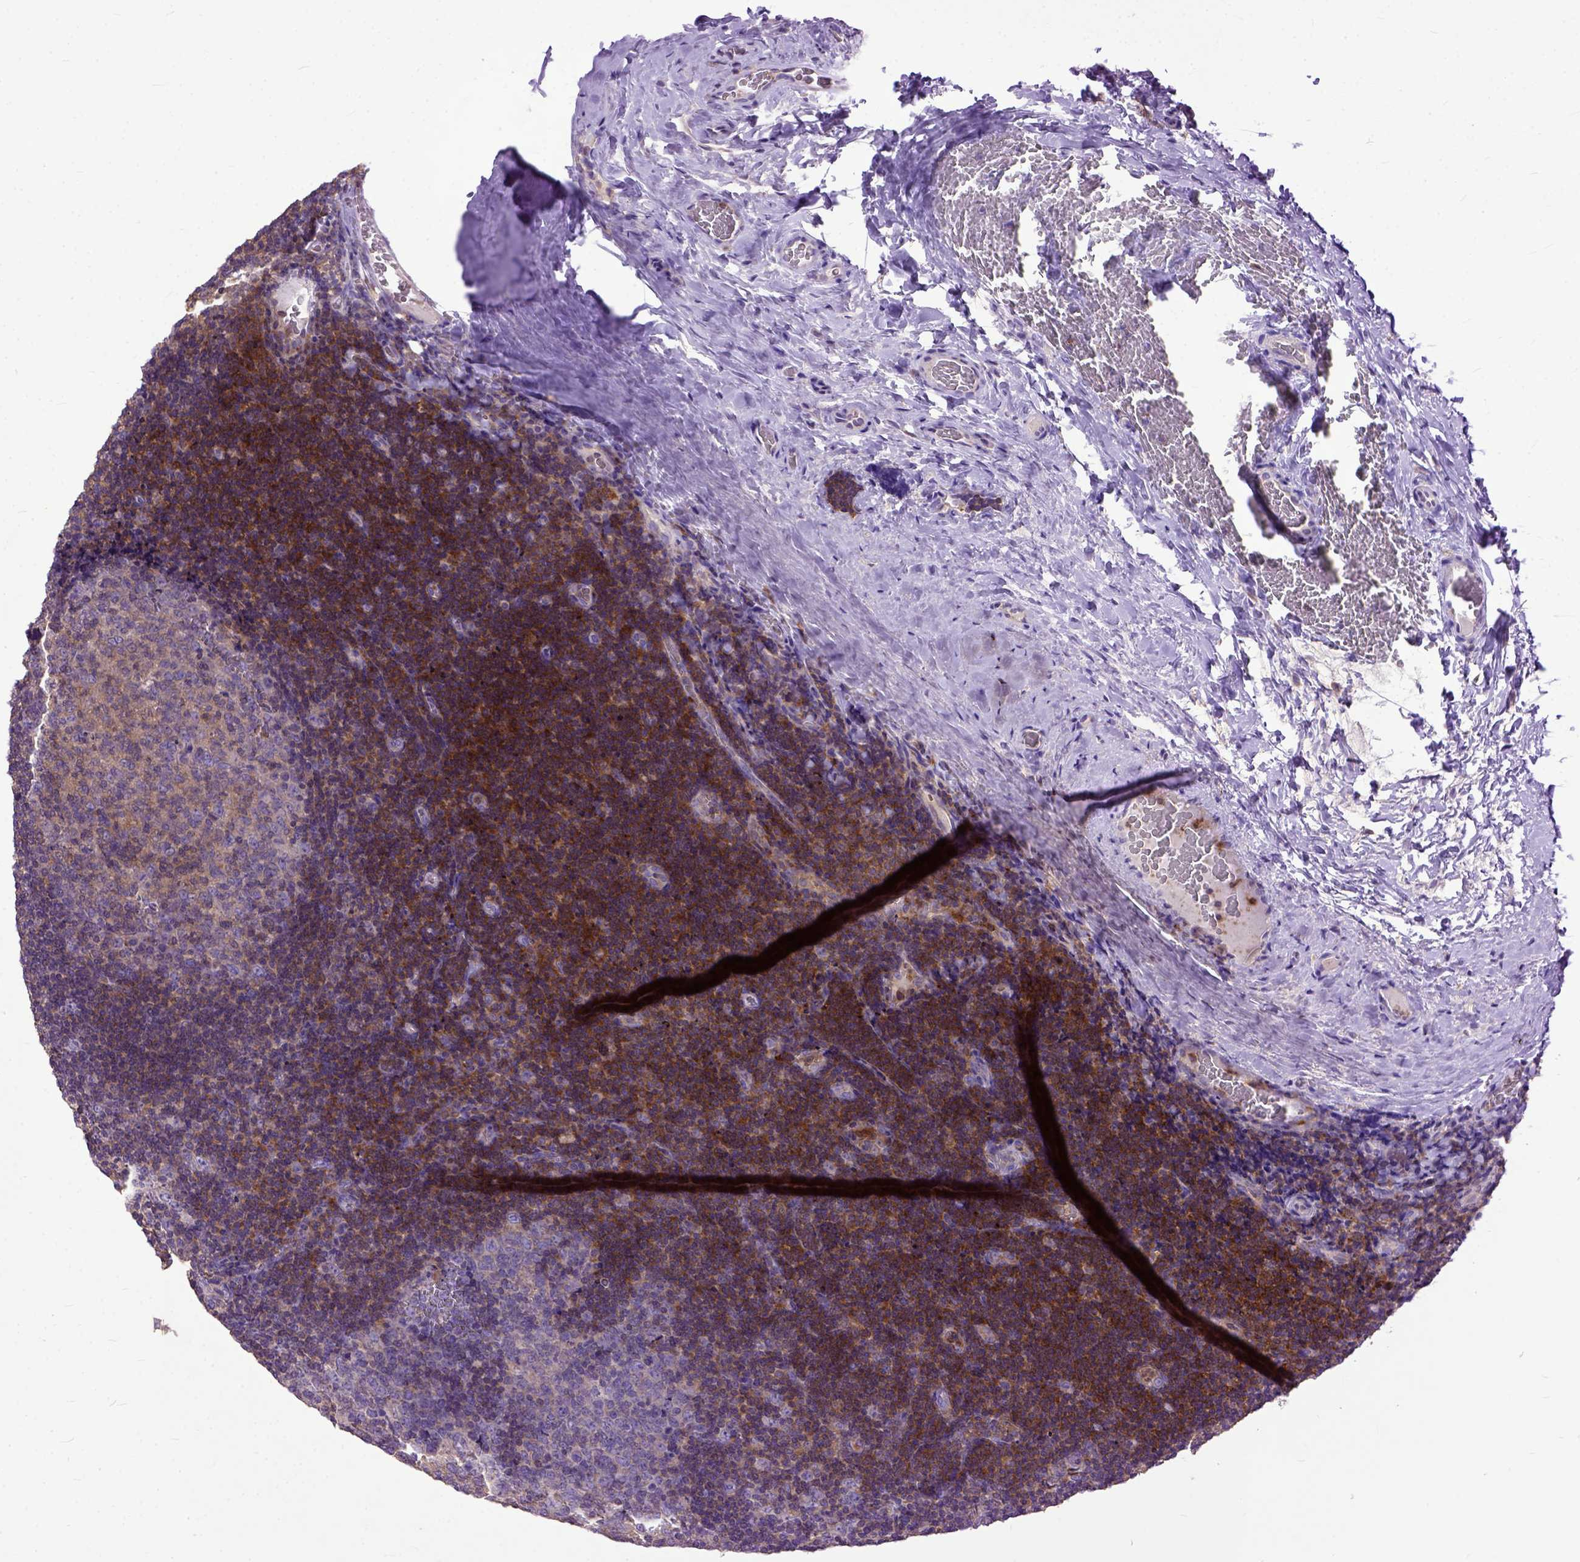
{"staining": {"intensity": "weak", "quantity": "25%-75%", "location": "cytoplasmic/membranous"}, "tissue": "tonsil", "cell_type": "Germinal center cells", "image_type": "normal", "snomed": [{"axis": "morphology", "description": "Normal tissue, NOS"}, {"axis": "morphology", "description": "Inflammation, NOS"}, {"axis": "topography", "description": "Tonsil"}], "caption": "Protein positivity by immunohistochemistry (IHC) reveals weak cytoplasmic/membranous expression in about 25%-75% of germinal center cells in unremarkable tonsil.", "gene": "NAMPT", "patient": {"sex": "female", "age": 31}}